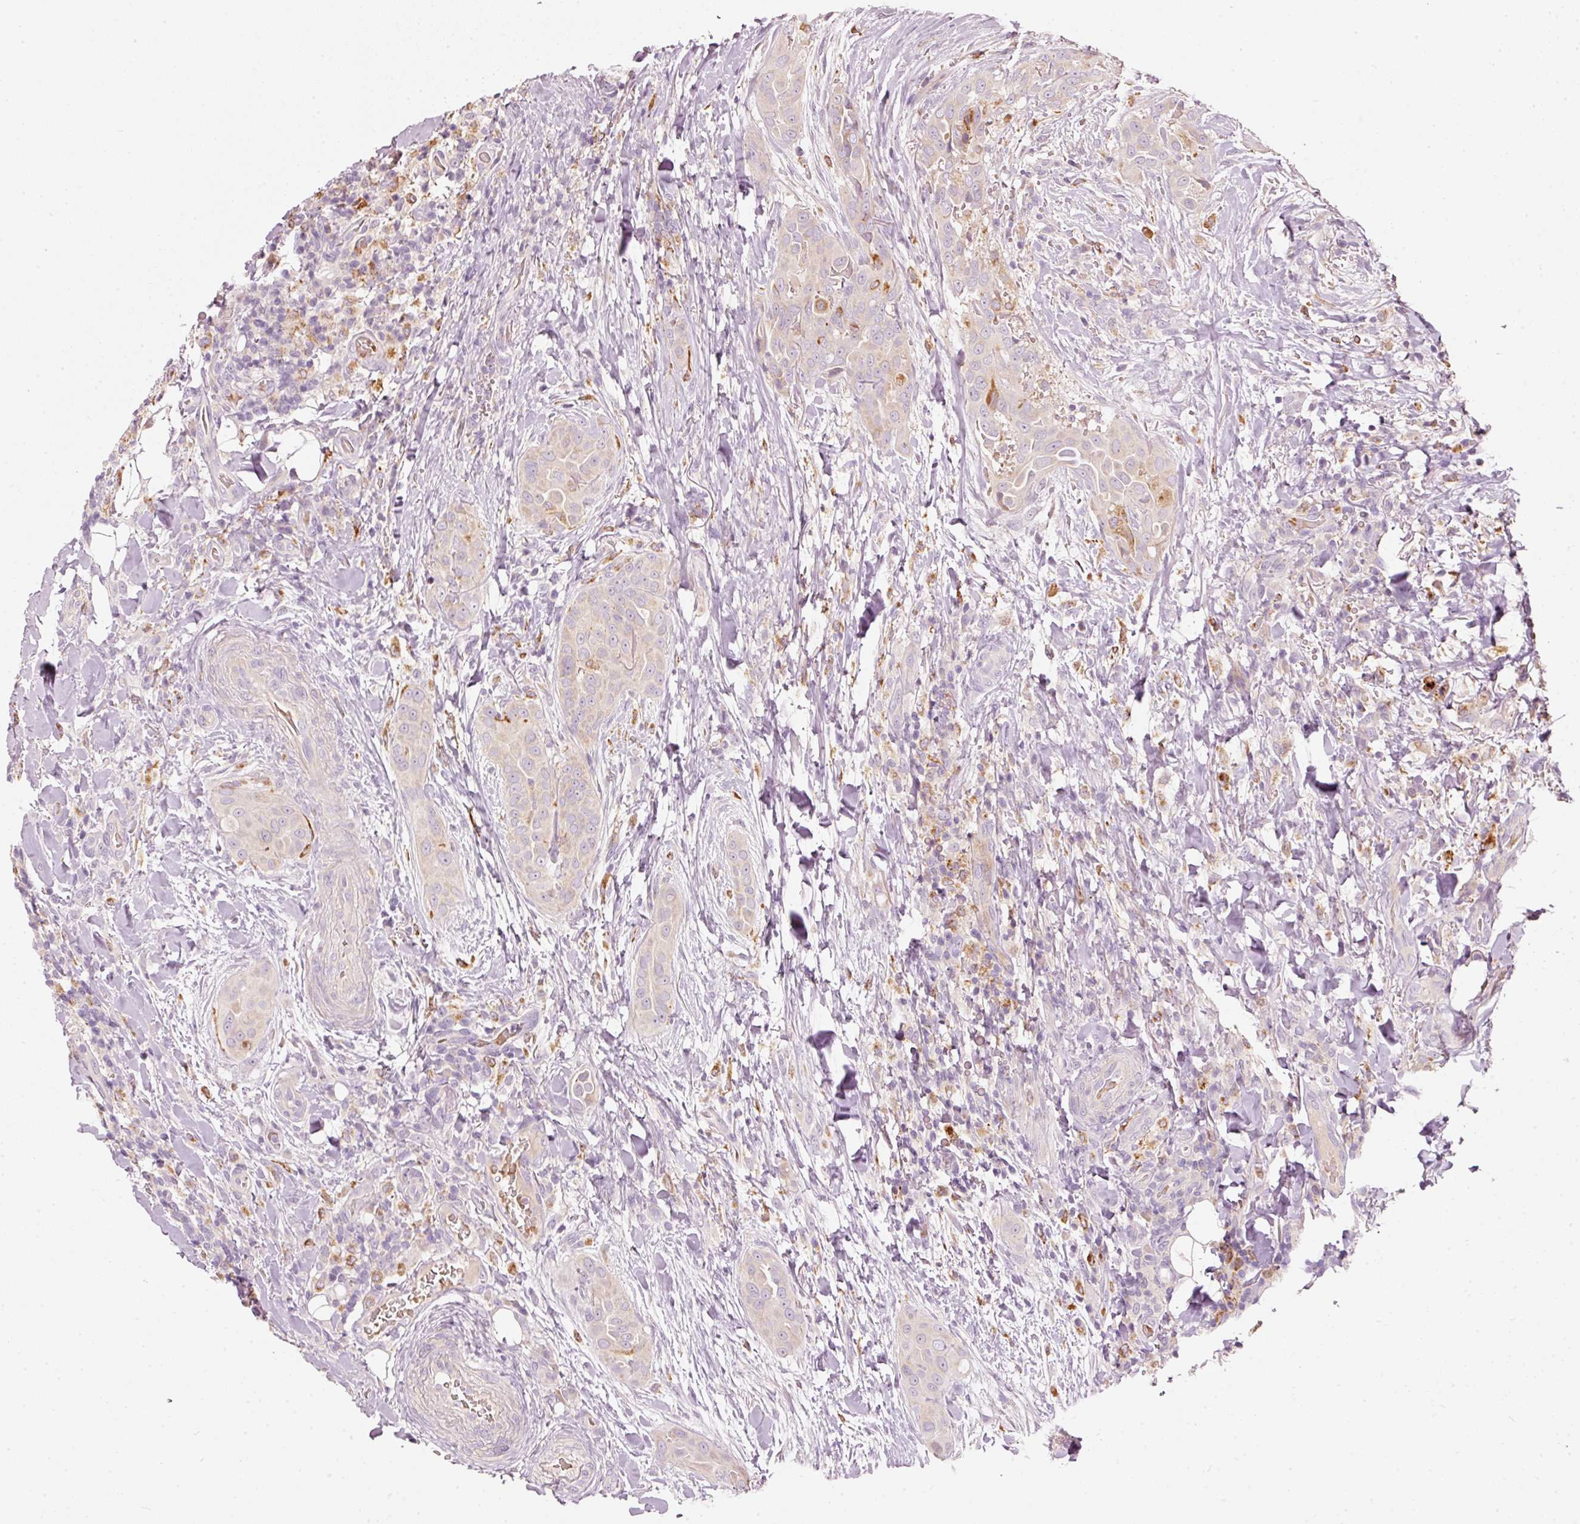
{"staining": {"intensity": "moderate", "quantity": "<25%", "location": "cytoplasmic/membranous"}, "tissue": "thyroid cancer", "cell_type": "Tumor cells", "image_type": "cancer", "snomed": [{"axis": "morphology", "description": "Papillary adenocarcinoma, NOS"}, {"axis": "topography", "description": "Thyroid gland"}], "caption": "High-magnification brightfield microscopy of thyroid cancer (papillary adenocarcinoma) stained with DAB (3,3'-diaminobenzidine) (brown) and counterstained with hematoxylin (blue). tumor cells exhibit moderate cytoplasmic/membranous expression is identified in approximately<25% of cells.", "gene": "KLHL21", "patient": {"sex": "male", "age": 61}}